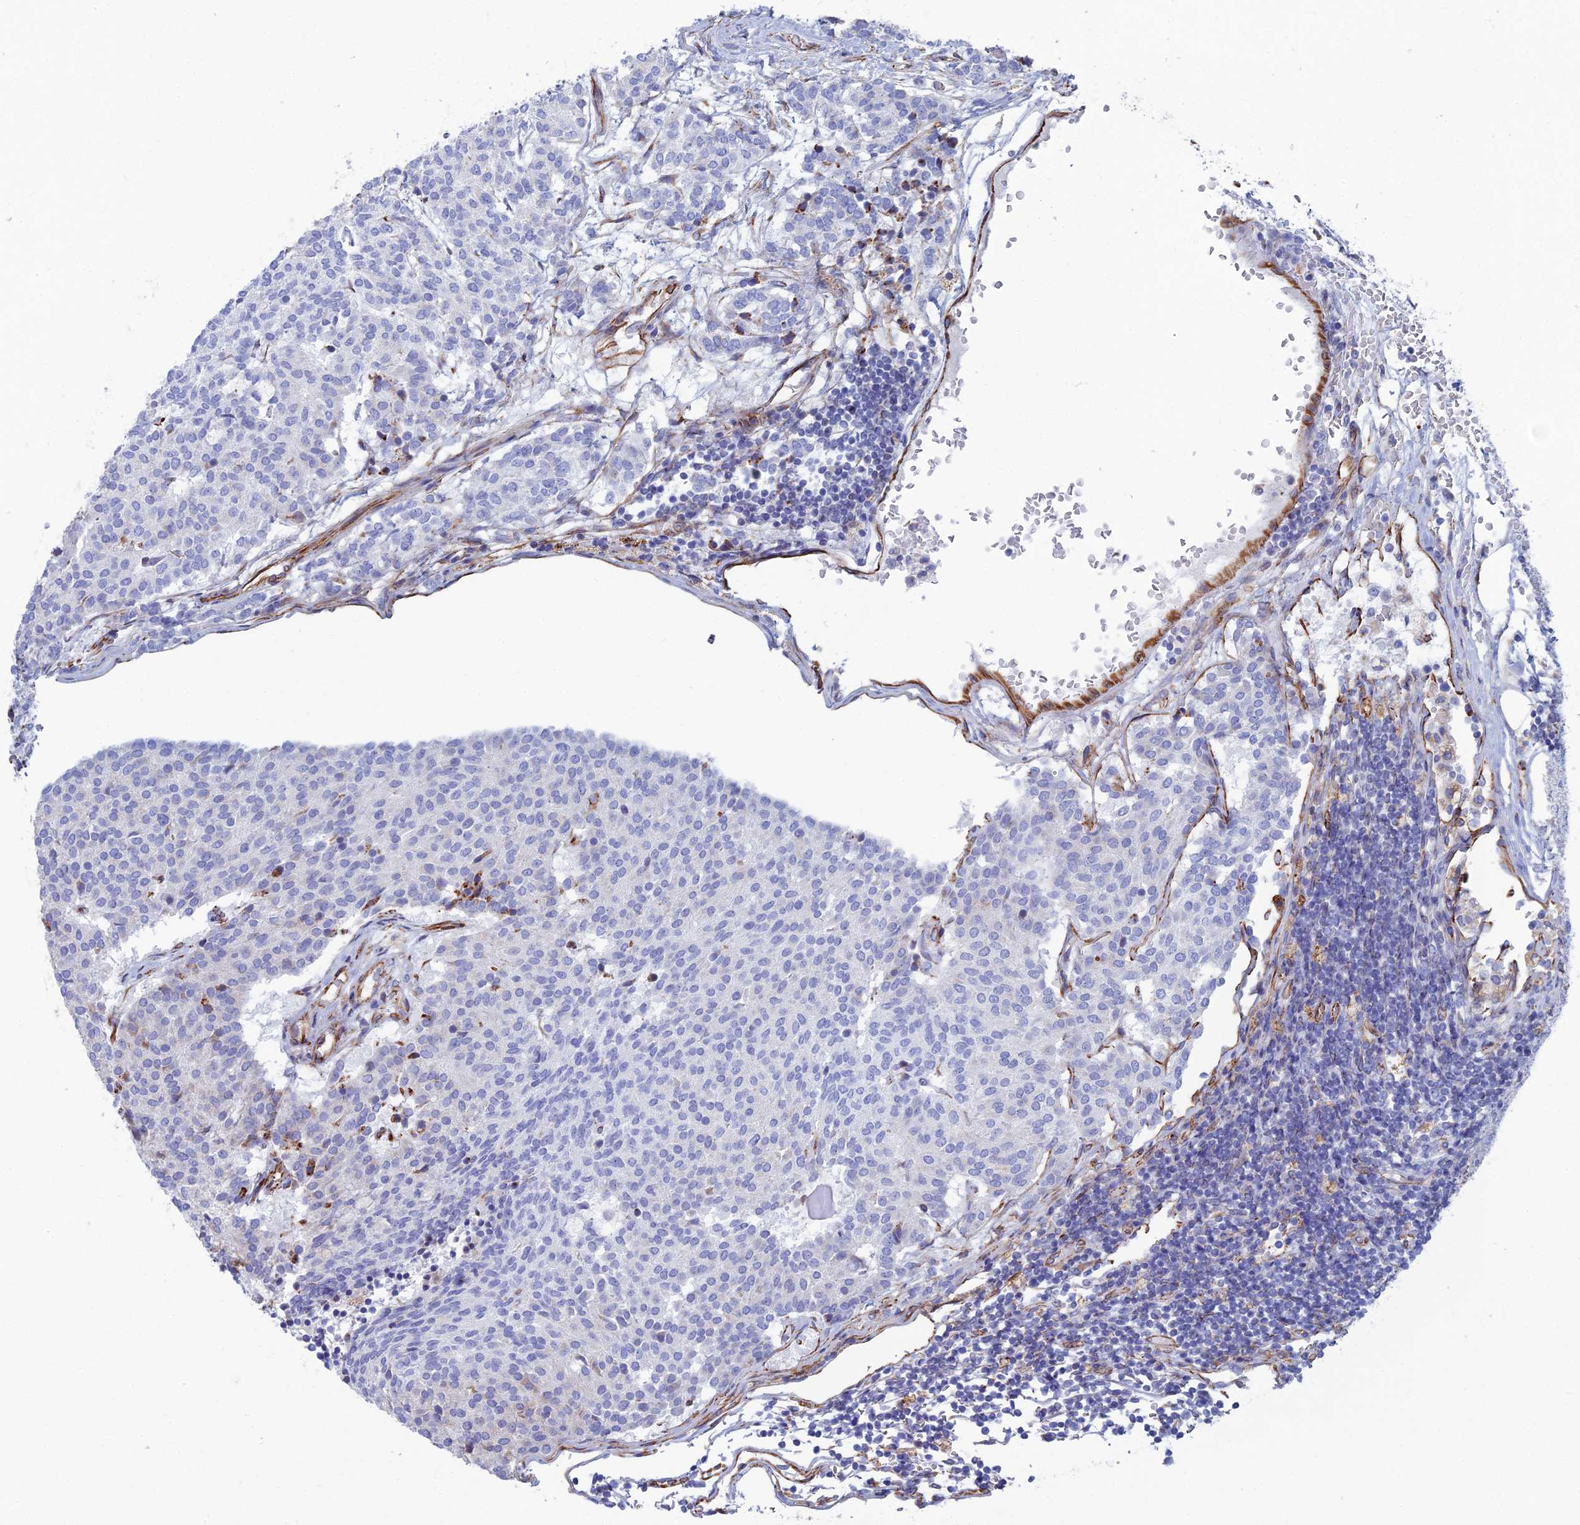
{"staining": {"intensity": "negative", "quantity": "none", "location": "none"}, "tissue": "carcinoid", "cell_type": "Tumor cells", "image_type": "cancer", "snomed": [{"axis": "morphology", "description": "Carcinoid, malignant, NOS"}, {"axis": "topography", "description": "Pancreas"}], "caption": "Tumor cells show no significant positivity in malignant carcinoid. (DAB (3,3'-diaminobenzidine) immunohistochemistry (IHC), high magnification).", "gene": "CLVS2", "patient": {"sex": "female", "age": 54}}